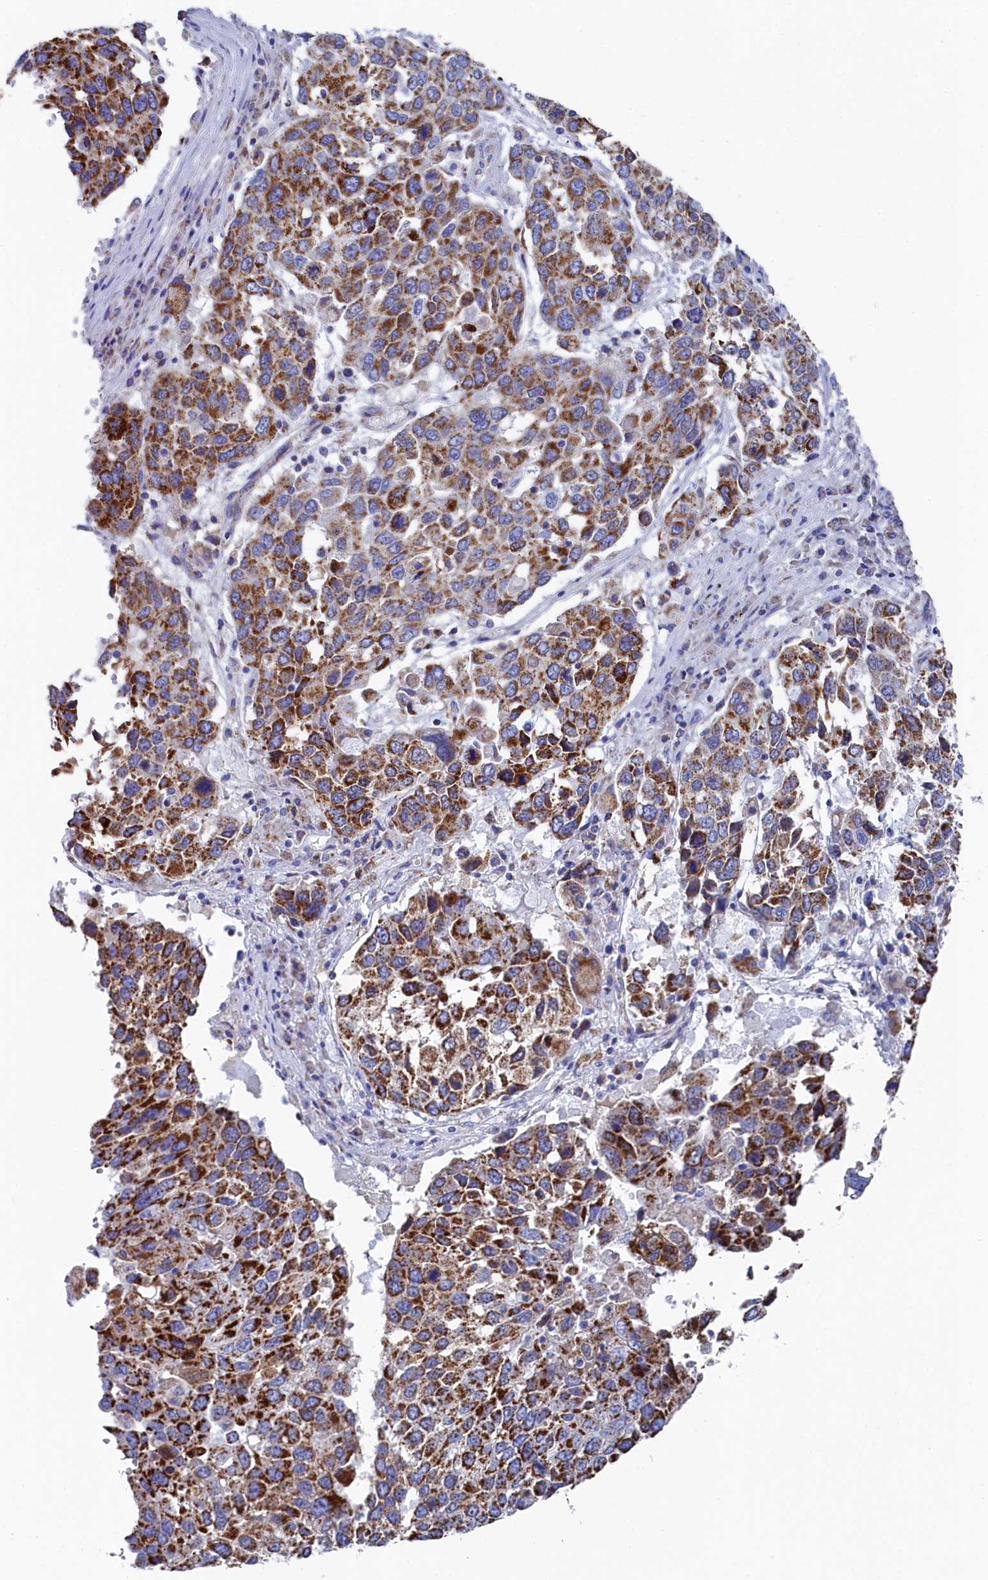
{"staining": {"intensity": "strong", "quantity": ">75%", "location": "cytoplasmic/membranous"}, "tissue": "lung cancer", "cell_type": "Tumor cells", "image_type": "cancer", "snomed": [{"axis": "morphology", "description": "Squamous cell carcinoma, NOS"}, {"axis": "topography", "description": "Lung"}], "caption": "IHC (DAB) staining of human lung squamous cell carcinoma shows strong cytoplasmic/membranous protein staining in about >75% of tumor cells.", "gene": "MMAB", "patient": {"sex": "male", "age": 65}}